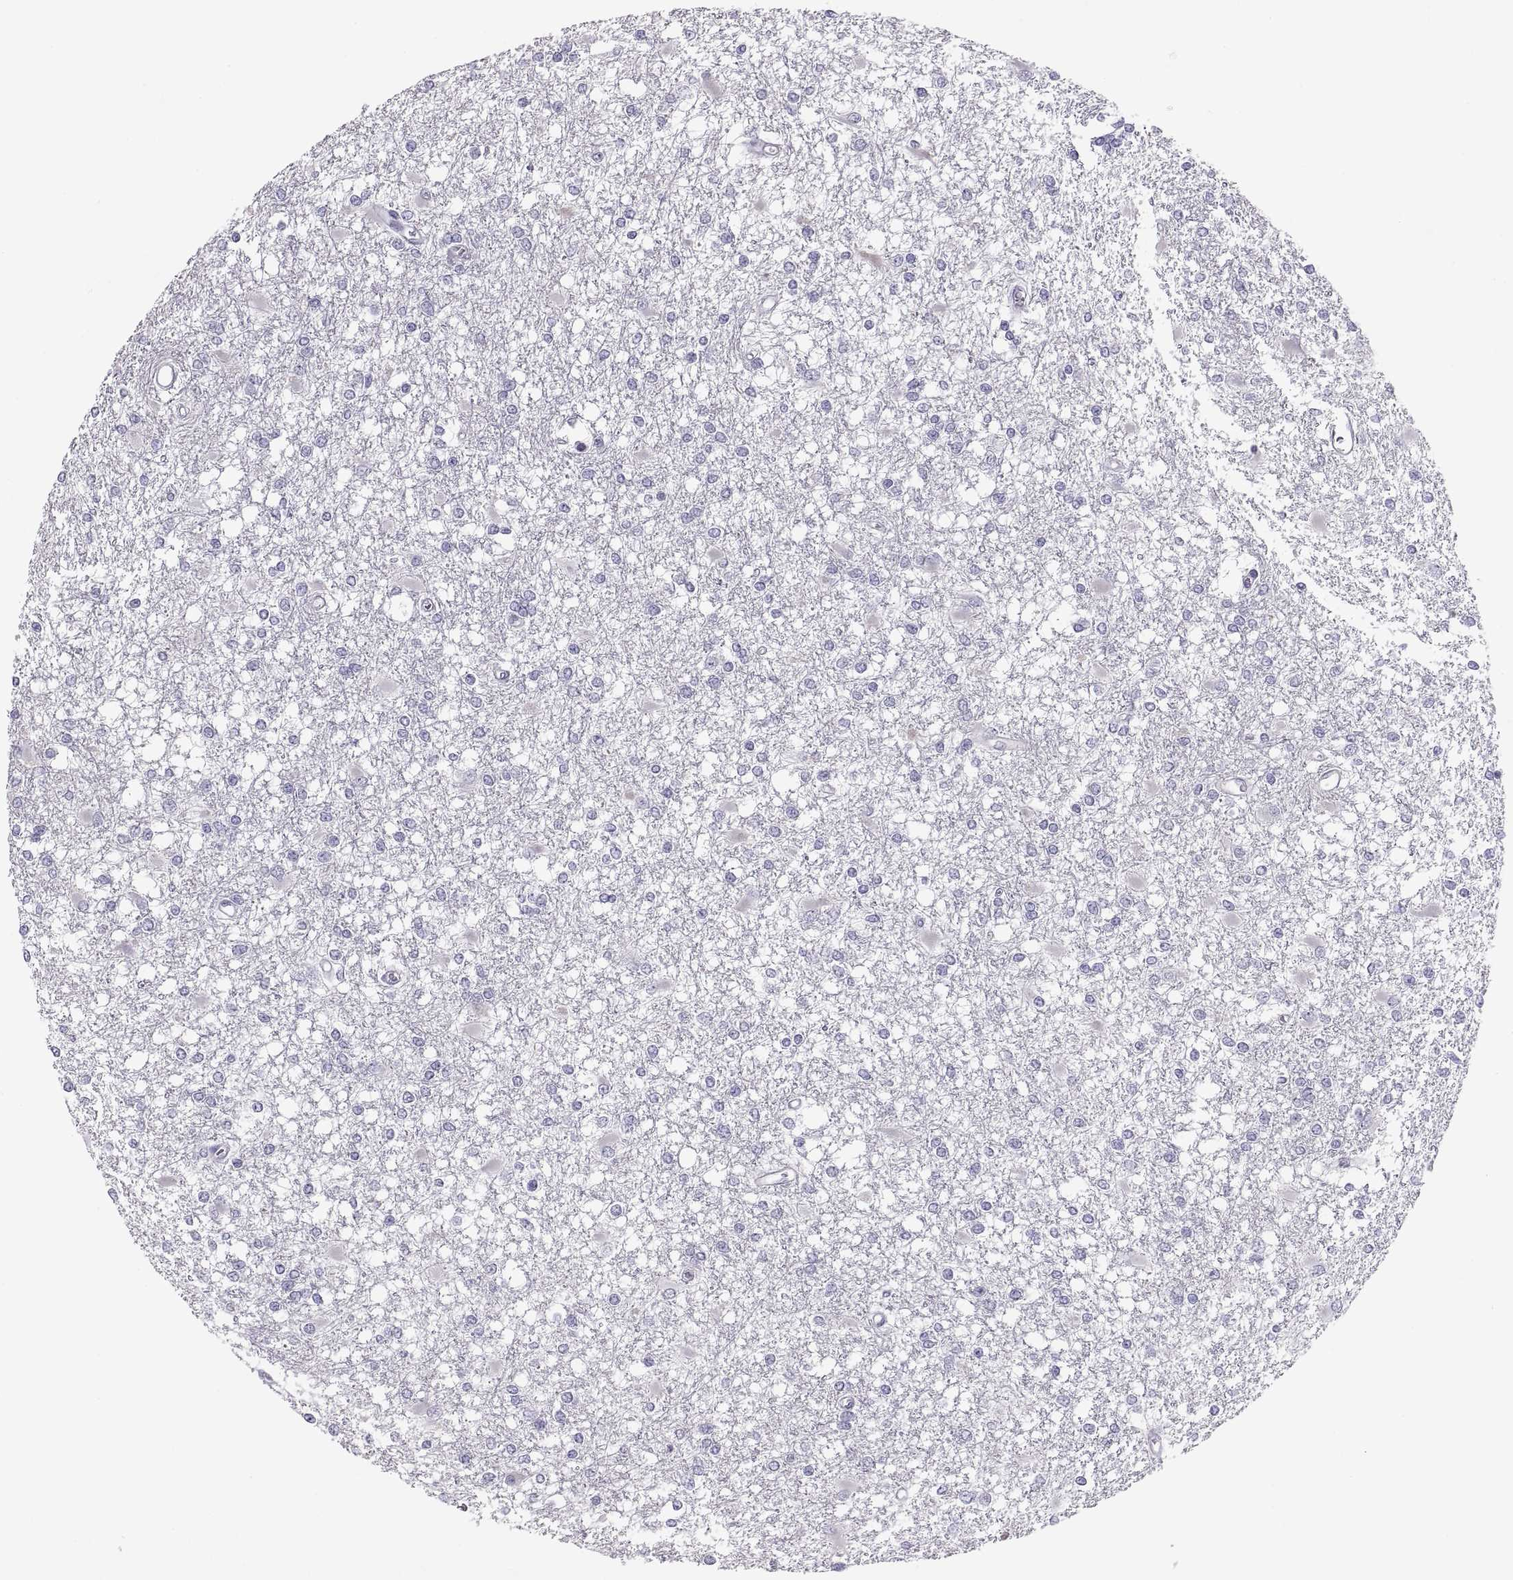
{"staining": {"intensity": "negative", "quantity": "none", "location": "none"}, "tissue": "glioma", "cell_type": "Tumor cells", "image_type": "cancer", "snomed": [{"axis": "morphology", "description": "Glioma, malignant, High grade"}, {"axis": "topography", "description": "Cerebral cortex"}], "caption": "IHC histopathology image of human glioma stained for a protein (brown), which displays no positivity in tumor cells.", "gene": "MAGEB2", "patient": {"sex": "male", "age": 79}}